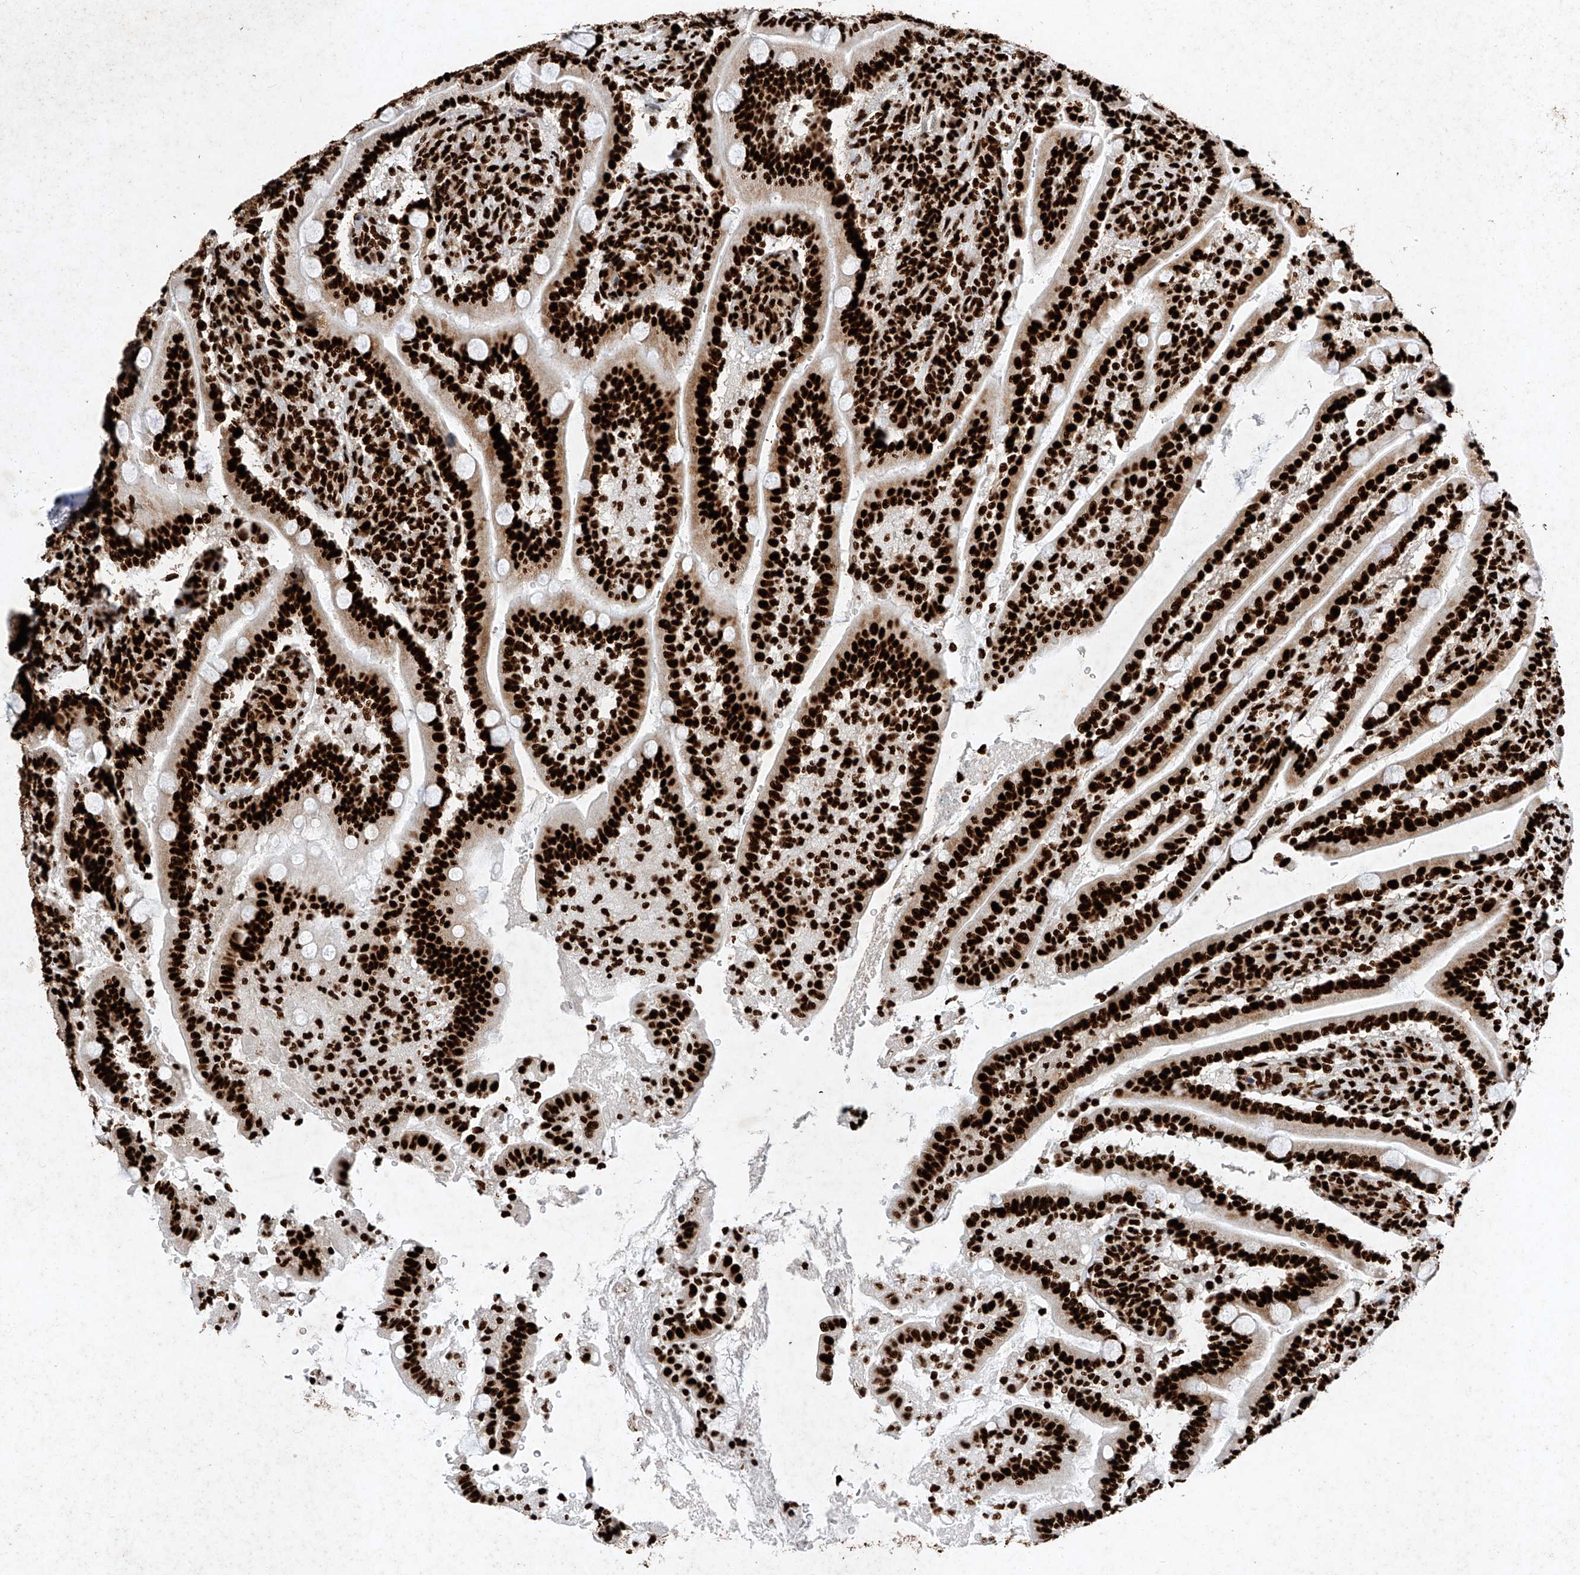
{"staining": {"intensity": "strong", "quantity": ">75%", "location": "nuclear"}, "tissue": "duodenum", "cell_type": "Glandular cells", "image_type": "normal", "snomed": [{"axis": "morphology", "description": "Normal tissue, NOS"}, {"axis": "topography", "description": "Duodenum"}], "caption": "An IHC photomicrograph of unremarkable tissue is shown. Protein staining in brown labels strong nuclear positivity in duodenum within glandular cells. (Stains: DAB (3,3'-diaminobenzidine) in brown, nuclei in blue, Microscopy: brightfield microscopy at high magnification).", "gene": "SRSF6", "patient": {"sex": "male", "age": 35}}